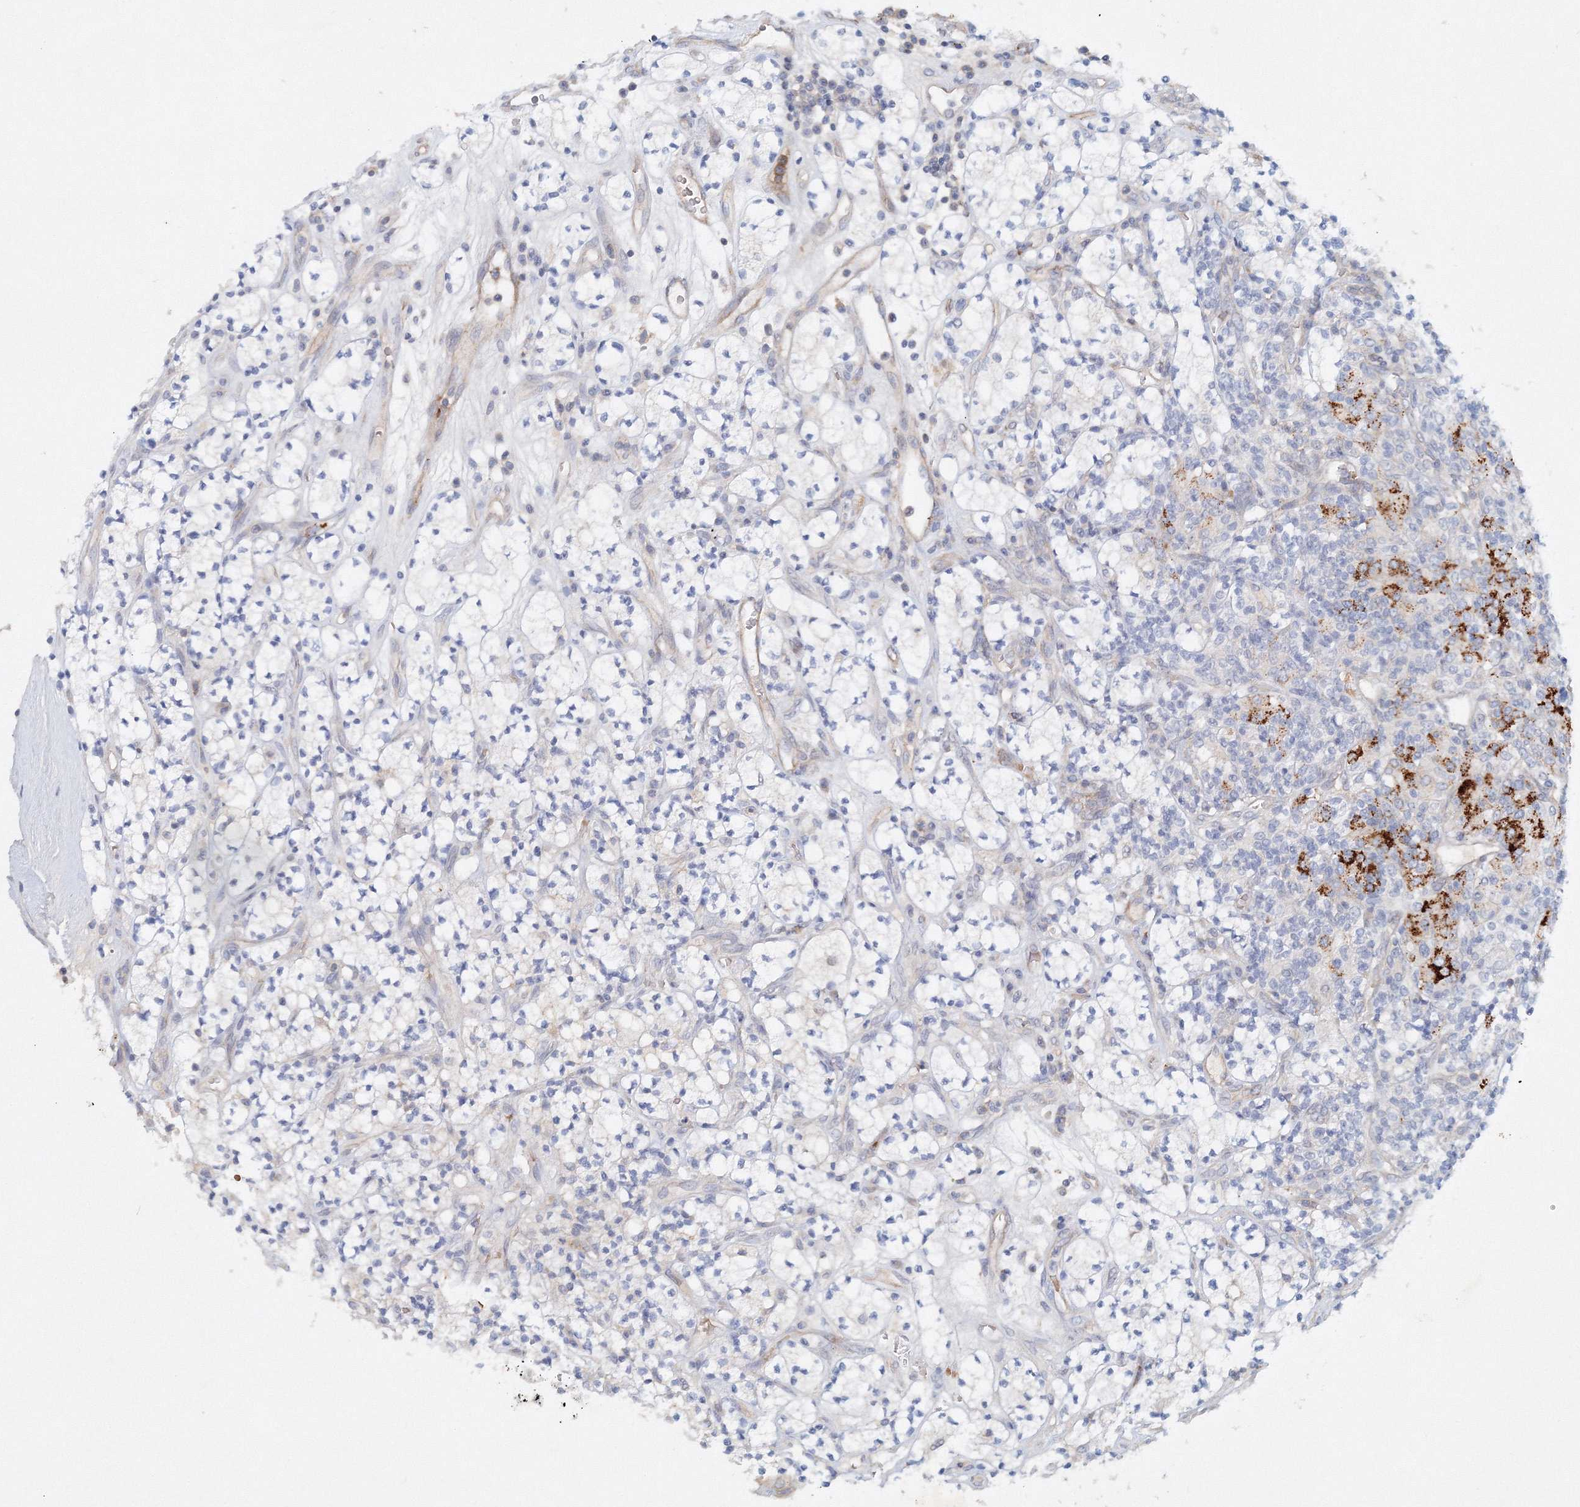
{"staining": {"intensity": "strong", "quantity": "<25%", "location": "cytoplasmic/membranous"}, "tissue": "renal cancer", "cell_type": "Tumor cells", "image_type": "cancer", "snomed": [{"axis": "morphology", "description": "Adenocarcinoma, NOS"}, {"axis": "topography", "description": "Kidney"}], "caption": "Adenocarcinoma (renal) stained with a protein marker displays strong staining in tumor cells.", "gene": "SH3BP5", "patient": {"sex": "male", "age": 77}}